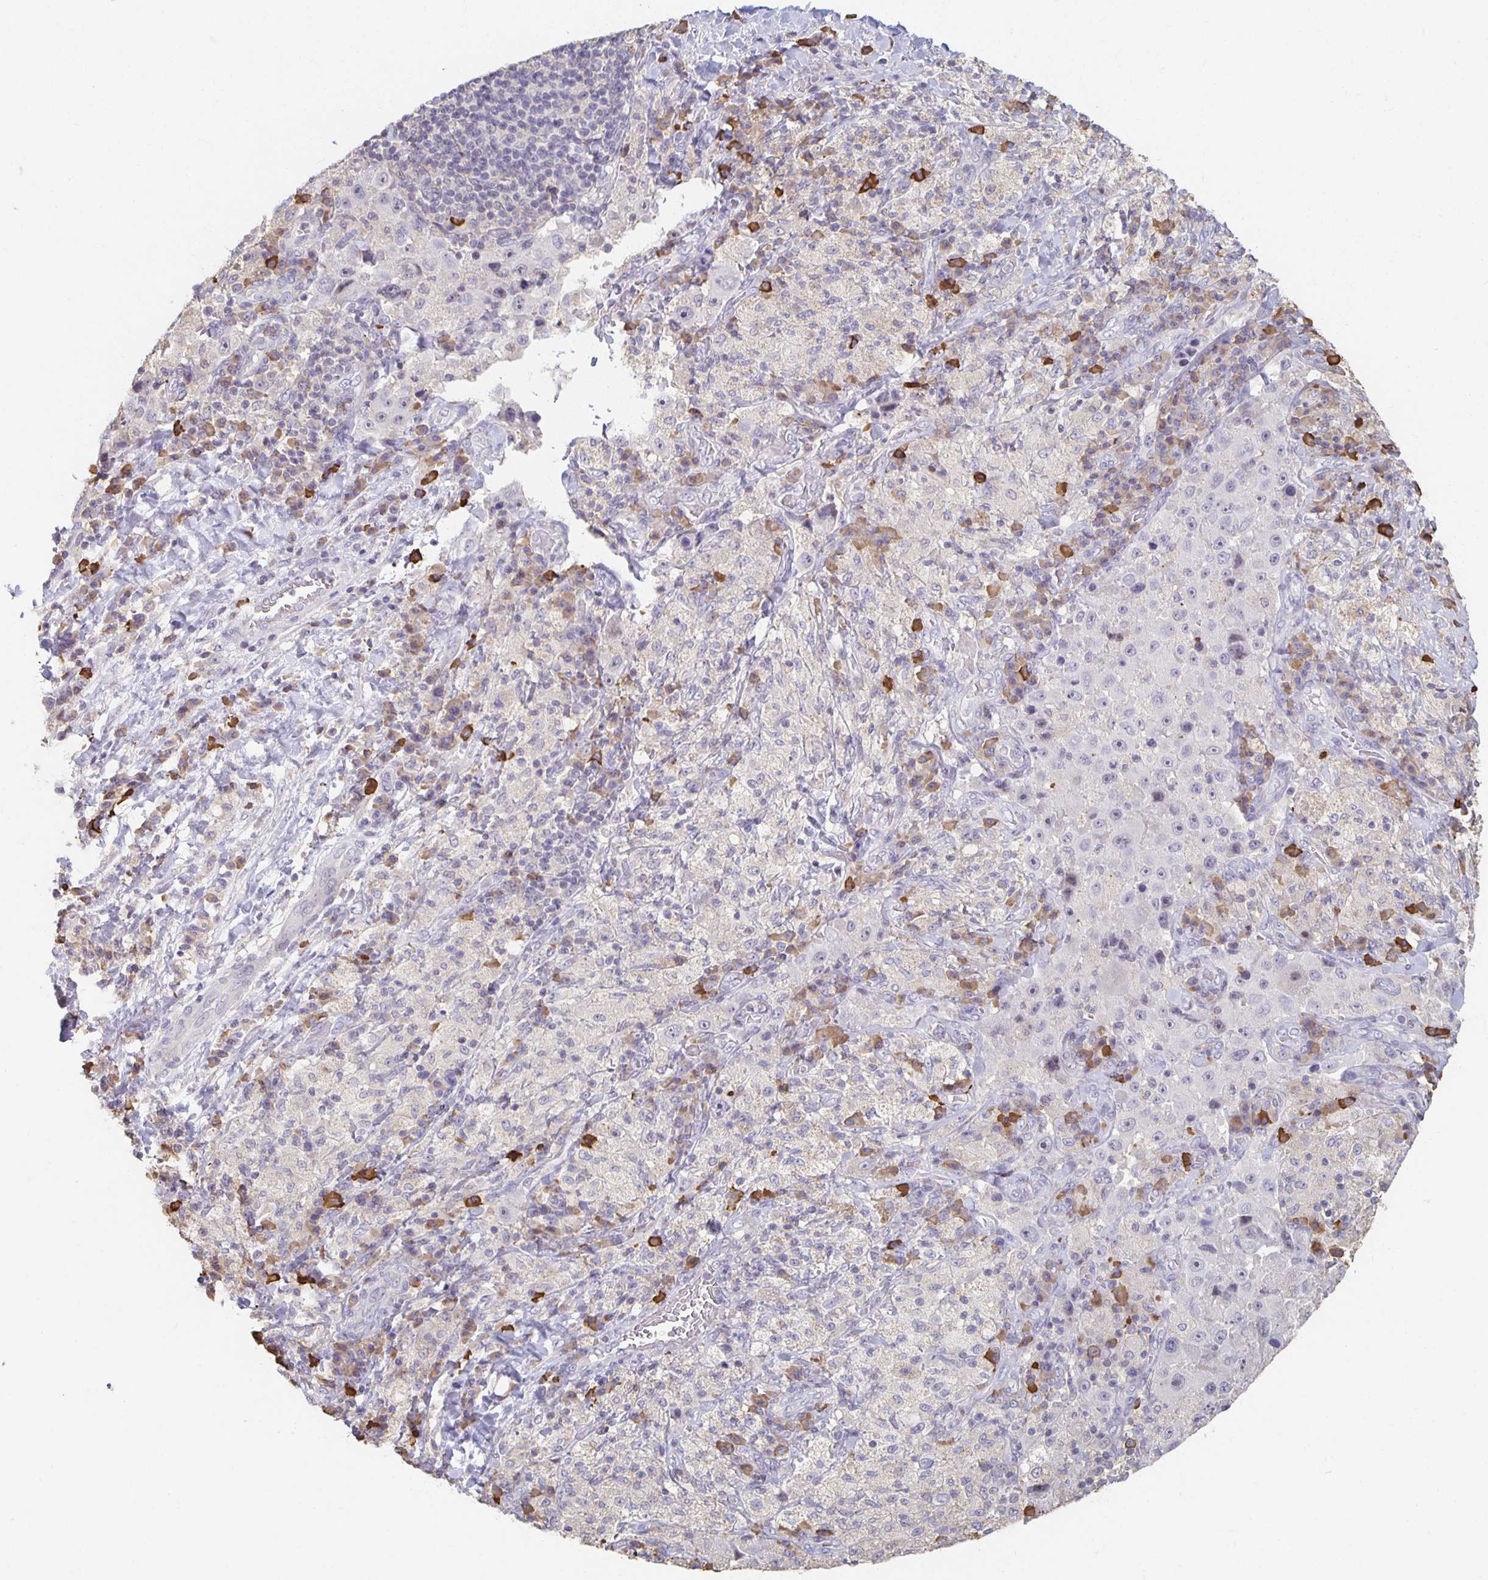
{"staining": {"intensity": "negative", "quantity": "none", "location": "none"}, "tissue": "melanoma", "cell_type": "Tumor cells", "image_type": "cancer", "snomed": [{"axis": "morphology", "description": "Malignant melanoma, Metastatic site"}, {"axis": "topography", "description": "Lymph node"}], "caption": "Immunohistochemistry (IHC) photomicrograph of neoplastic tissue: human malignant melanoma (metastatic site) stained with DAB (3,3'-diaminobenzidine) demonstrates no significant protein positivity in tumor cells.", "gene": "ZNF692", "patient": {"sex": "male", "age": 62}}